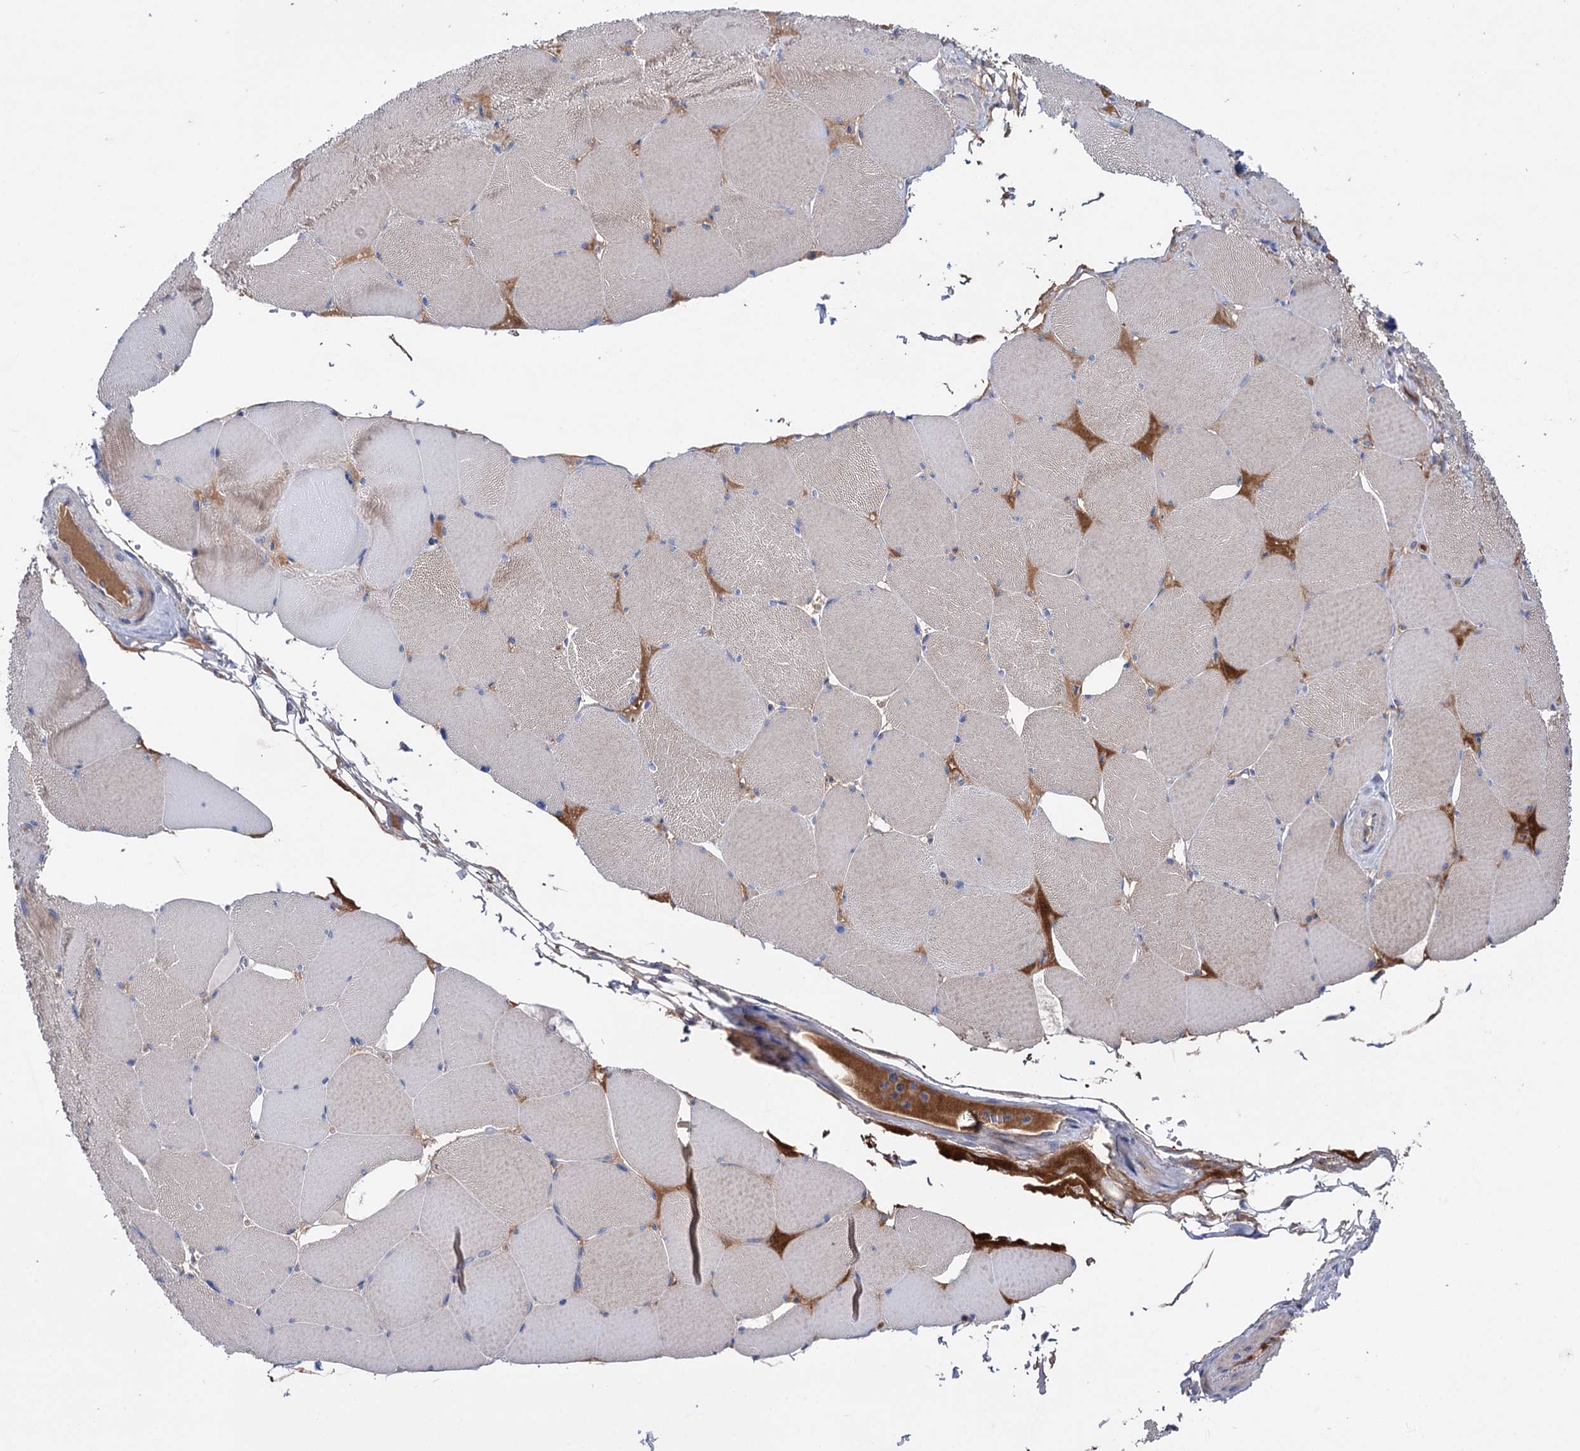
{"staining": {"intensity": "weak", "quantity": "25%-75%", "location": "cytoplasmic/membranous"}, "tissue": "skeletal muscle", "cell_type": "Myocytes", "image_type": "normal", "snomed": [{"axis": "morphology", "description": "Normal tissue, NOS"}, {"axis": "topography", "description": "Skeletal muscle"}, {"axis": "topography", "description": "Head-Neck"}], "caption": "IHC micrograph of benign skeletal muscle: skeletal muscle stained using immunohistochemistry (IHC) exhibits low levels of weak protein expression localized specifically in the cytoplasmic/membranous of myocytes, appearing as a cytoplasmic/membranous brown color.", "gene": "PPP1R32", "patient": {"sex": "male", "age": 66}}